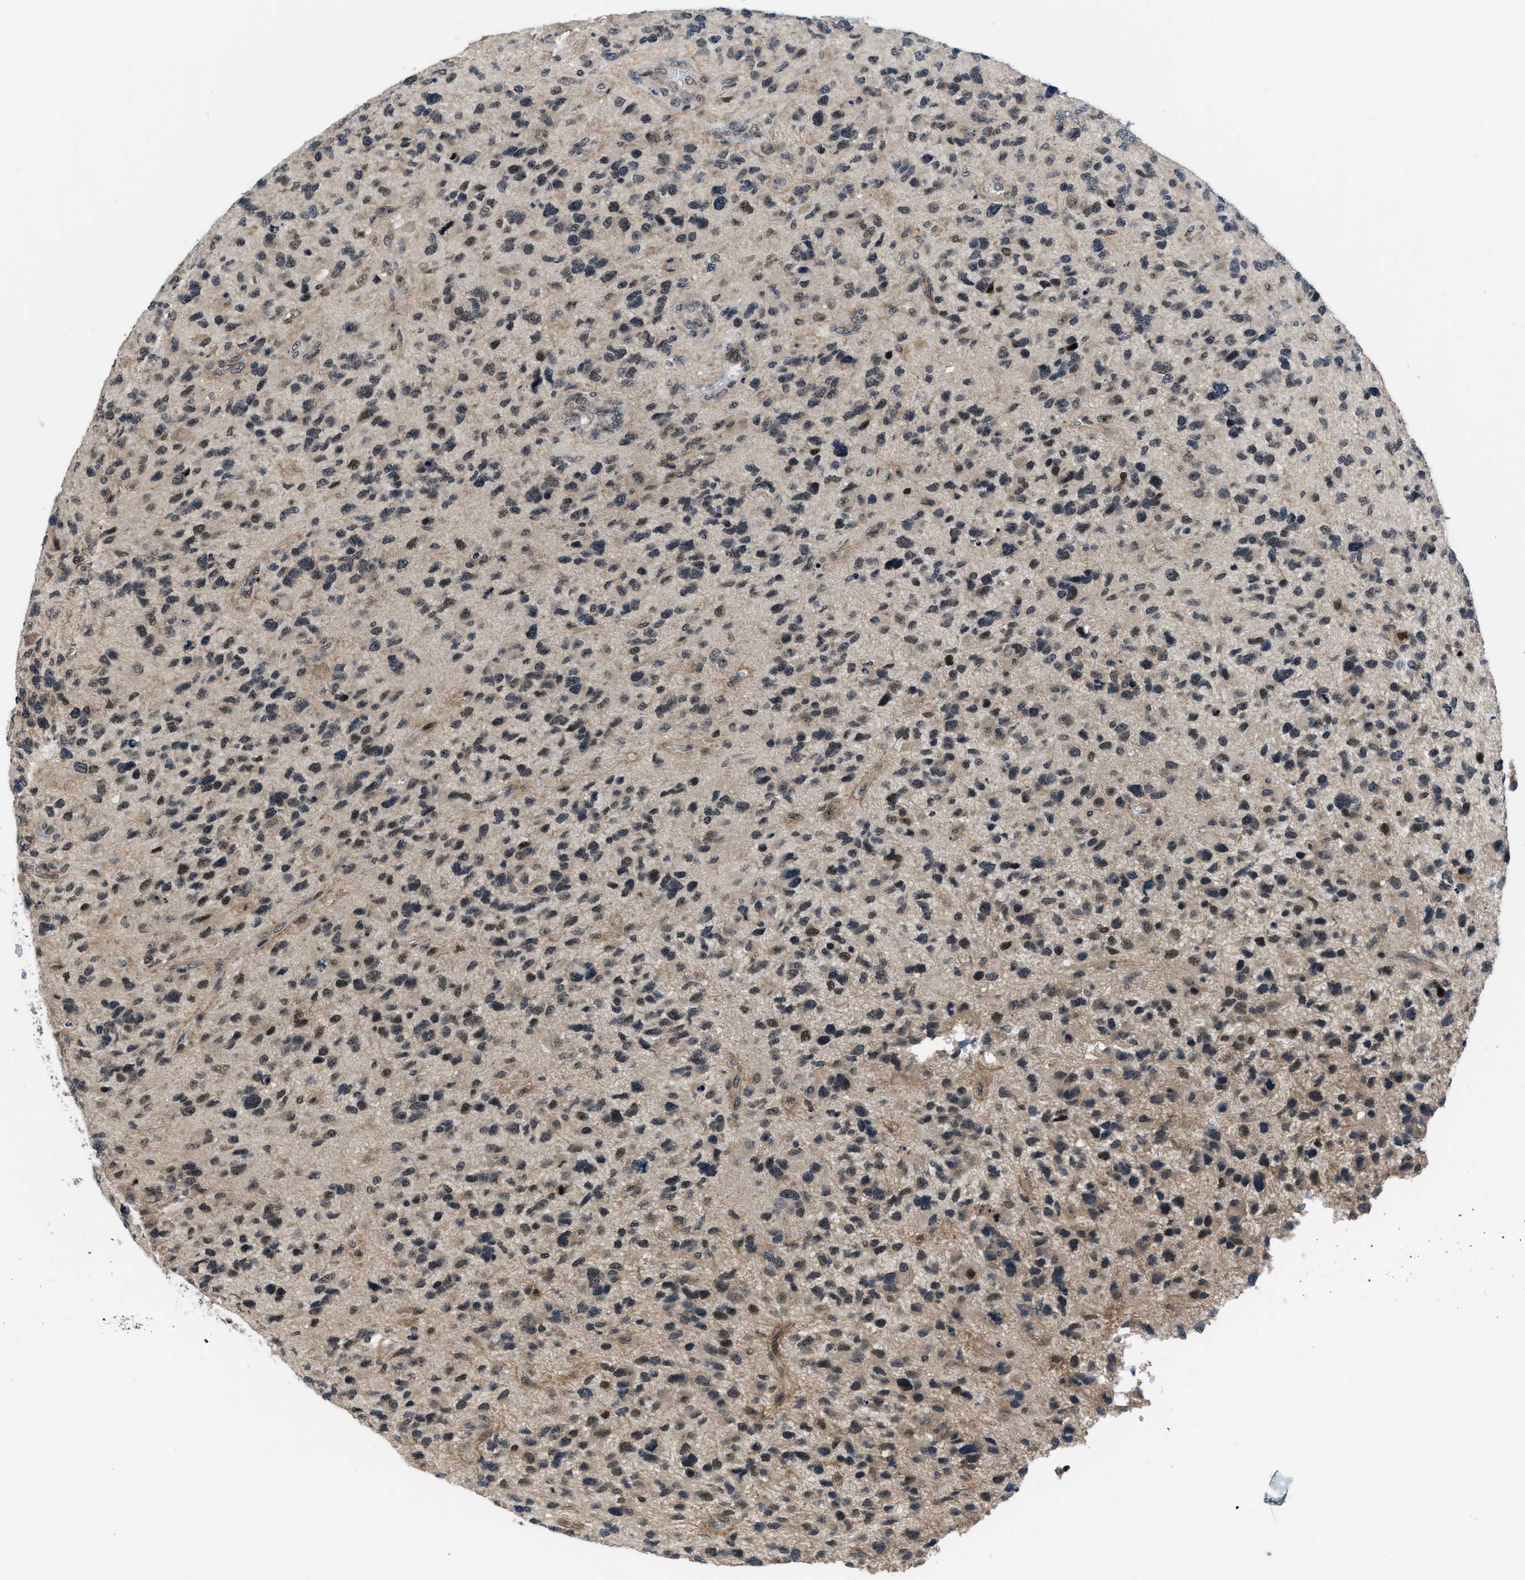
{"staining": {"intensity": "strong", "quantity": "<25%", "location": "nuclear"}, "tissue": "glioma", "cell_type": "Tumor cells", "image_type": "cancer", "snomed": [{"axis": "morphology", "description": "Glioma, malignant, High grade"}, {"axis": "topography", "description": "Brain"}], "caption": "Glioma tissue demonstrates strong nuclear positivity in about <25% of tumor cells, visualized by immunohistochemistry.", "gene": "SETD5", "patient": {"sex": "female", "age": 58}}